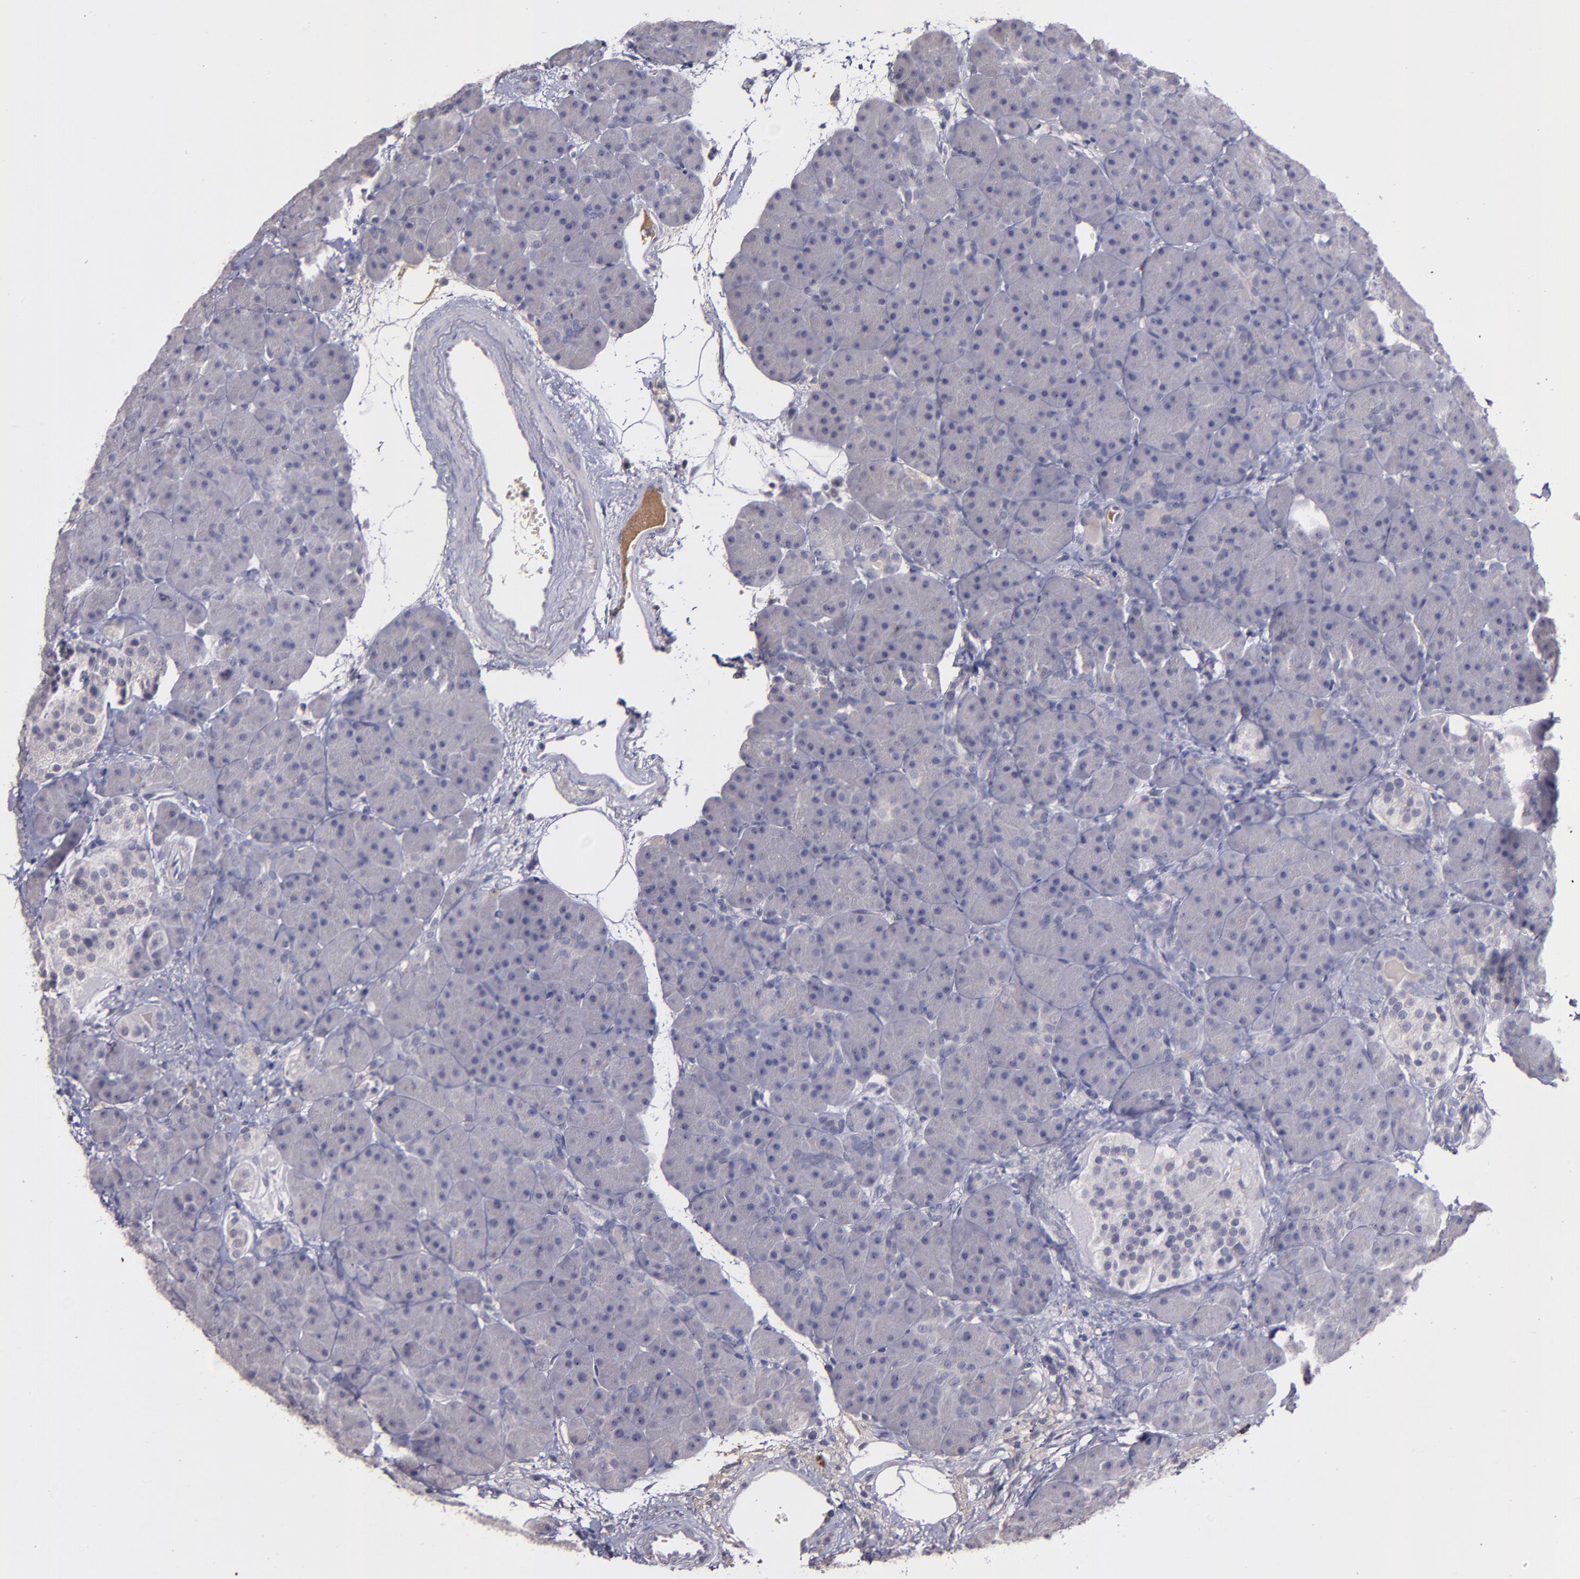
{"staining": {"intensity": "negative", "quantity": "none", "location": "none"}, "tissue": "pancreas", "cell_type": "Exocrine glandular cells", "image_type": "normal", "snomed": [{"axis": "morphology", "description": "Normal tissue, NOS"}, {"axis": "topography", "description": "Pancreas"}], "caption": "Protein analysis of unremarkable pancreas exhibits no significant expression in exocrine glandular cells. Brightfield microscopy of IHC stained with DAB (brown) and hematoxylin (blue), captured at high magnification.", "gene": "MASP1", "patient": {"sex": "male", "age": 66}}